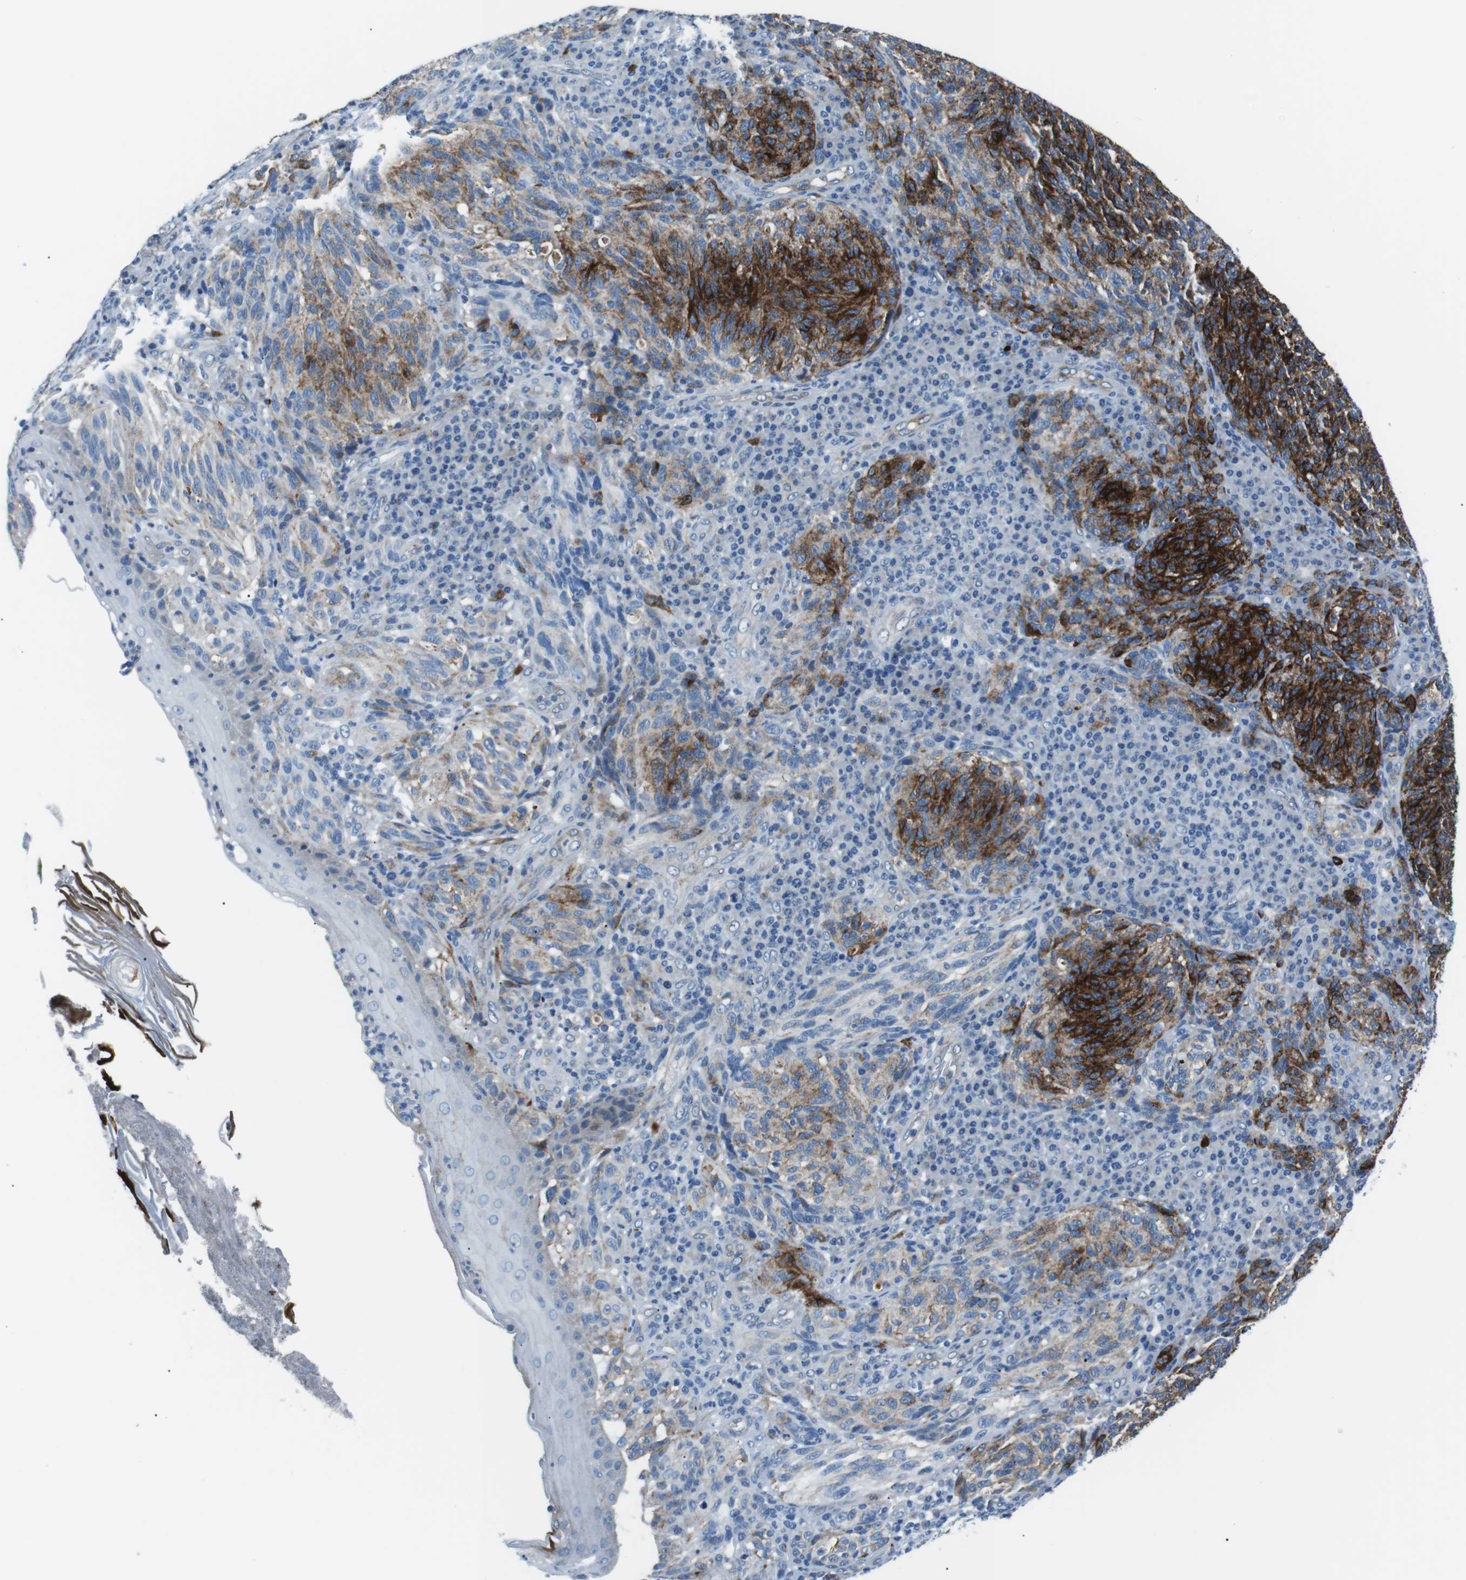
{"staining": {"intensity": "strong", "quantity": "25%-75%", "location": "cytoplasmic/membranous"}, "tissue": "melanoma", "cell_type": "Tumor cells", "image_type": "cancer", "snomed": [{"axis": "morphology", "description": "Malignant melanoma, NOS"}, {"axis": "topography", "description": "Skin"}], "caption": "Protein expression by immunohistochemistry displays strong cytoplasmic/membranous staining in approximately 25%-75% of tumor cells in malignant melanoma.", "gene": "CSF2RA", "patient": {"sex": "female", "age": 73}}